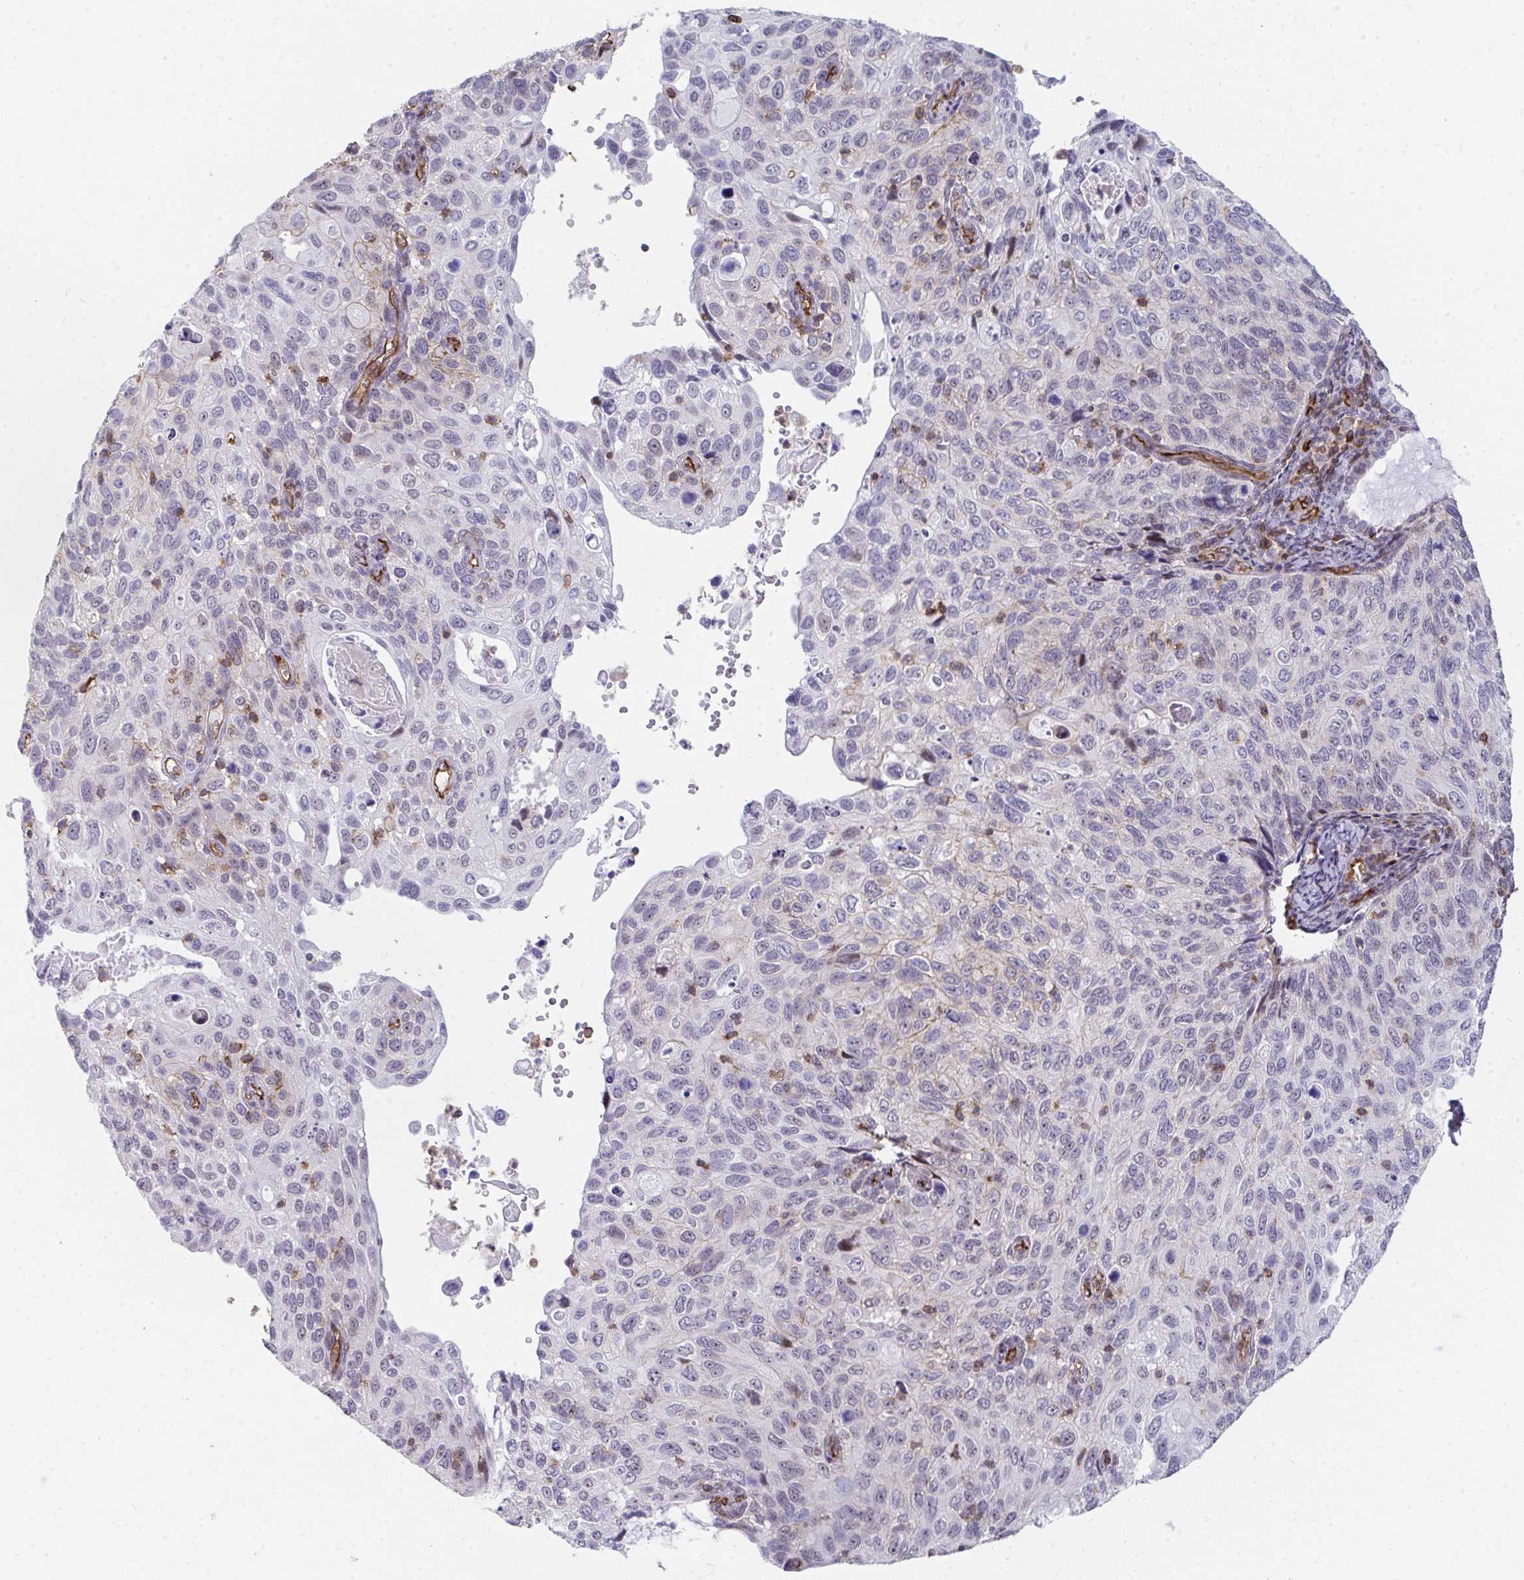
{"staining": {"intensity": "weak", "quantity": "<25%", "location": "cytoplasmic/membranous"}, "tissue": "cervical cancer", "cell_type": "Tumor cells", "image_type": "cancer", "snomed": [{"axis": "morphology", "description": "Squamous cell carcinoma, NOS"}, {"axis": "topography", "description": "Cervix"}], "caption": "High power microscopy photomicrograph of an immunohistochemistry image of squamous cell carcinoma (cervical), revealing no significant expression in tumor cells.", "gene": "FOXN3", "patient": {"sex": "female", "age": 70}}